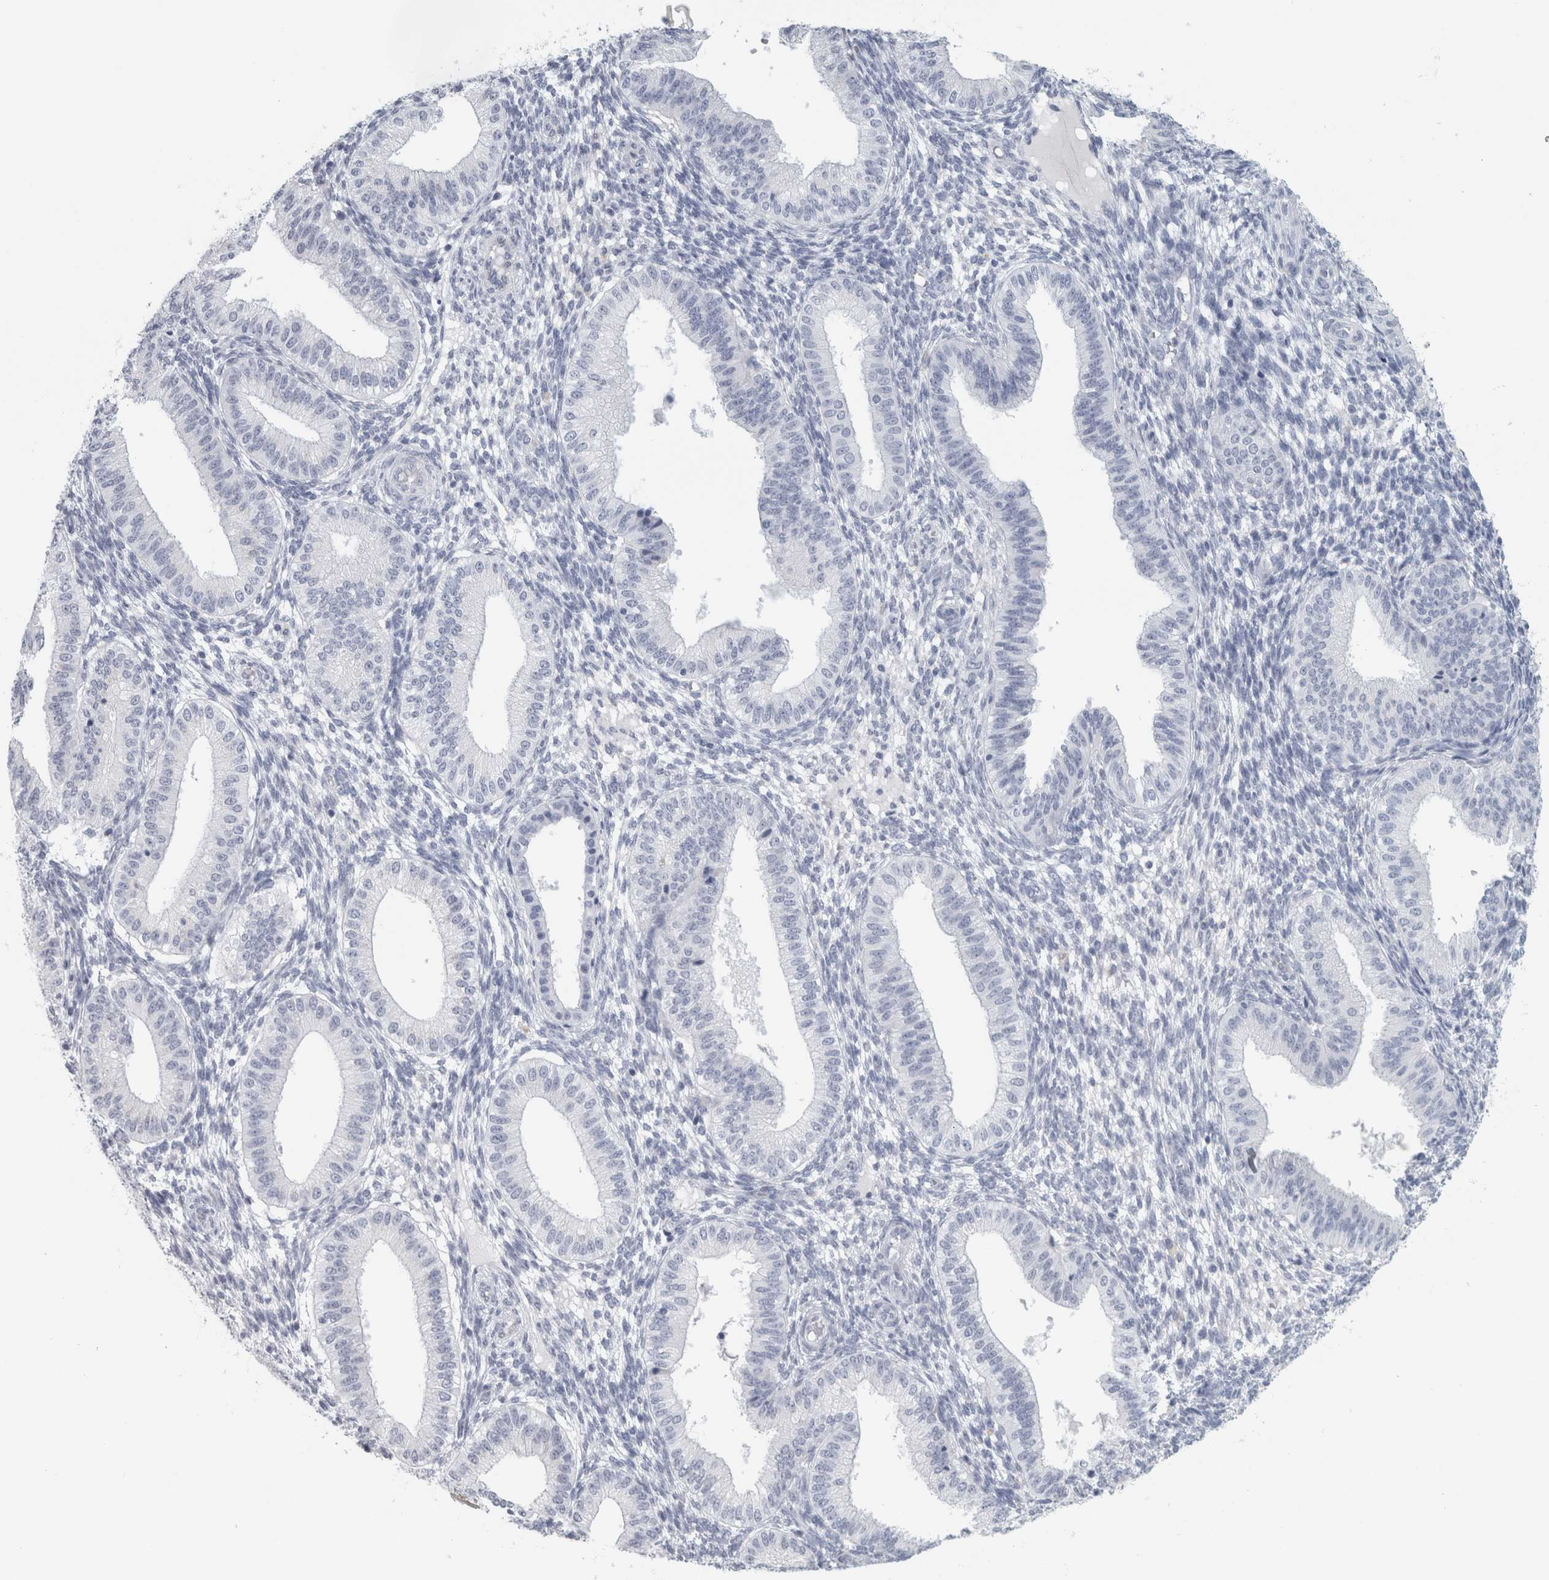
{"staining": {"intensity": "negative", "quantity": "none", "location": "none"}, "tissue": "endometrium", "cell_type": "Cells in endometrial stroma", "image_type": "normal", "snomed": [{"axis": "morphology", "description": "Normal tissue, NOS"}, {"axis": "topography", "description": "Endometrium"}], "caption": "DAB (3,3'-diaminobenzidine) immunohistochemical staining of normal endometrium shows no significant positivity in cells in endometrial stroma. Brightfield microscopy of IHC stained with DAB (brown) and hematoxylin (blue), captured at high magnification.", "gene": "CPE", "patient": {"sex": "female", "age": 39}}